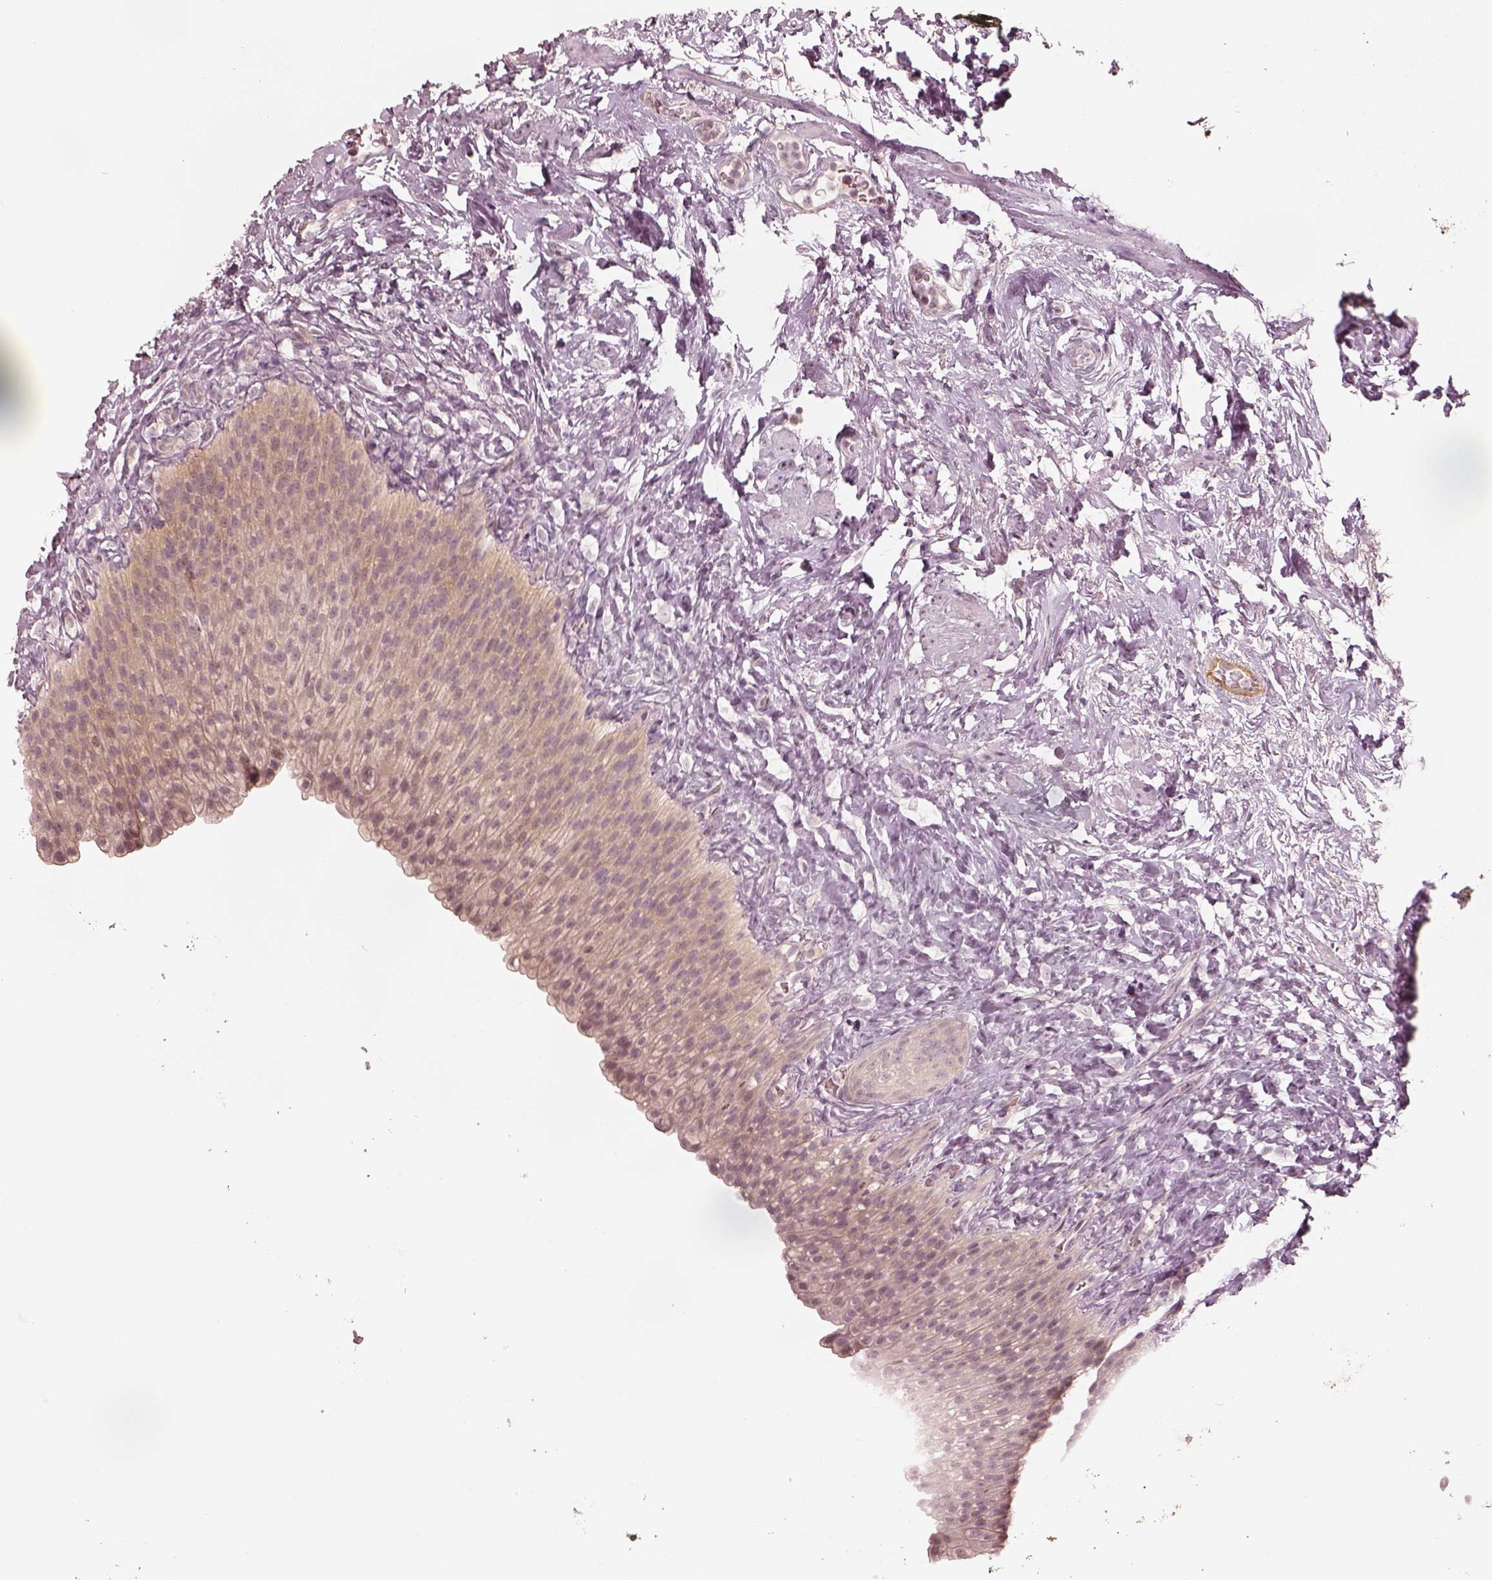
{"staining": {"intensity": "weak", "quantity": ">75%", "location": "cytoplasmic/membranous"}, "tissue": "urinary bladder", "cell_type": "Urothelial cells", "image_type": "normal", "snomed": [{"axis": "morphology", "description": "Normal tissue, NOS"}, {"axis": "topography", "description": "Urinary bladder"}], "caption": "Normal urinary bladder reveals weak cytoplasmic/membranous expression in about >75% of urothelial cells.", "gene": "ACACB", "patient": {"sex": "male", "age": 76}}